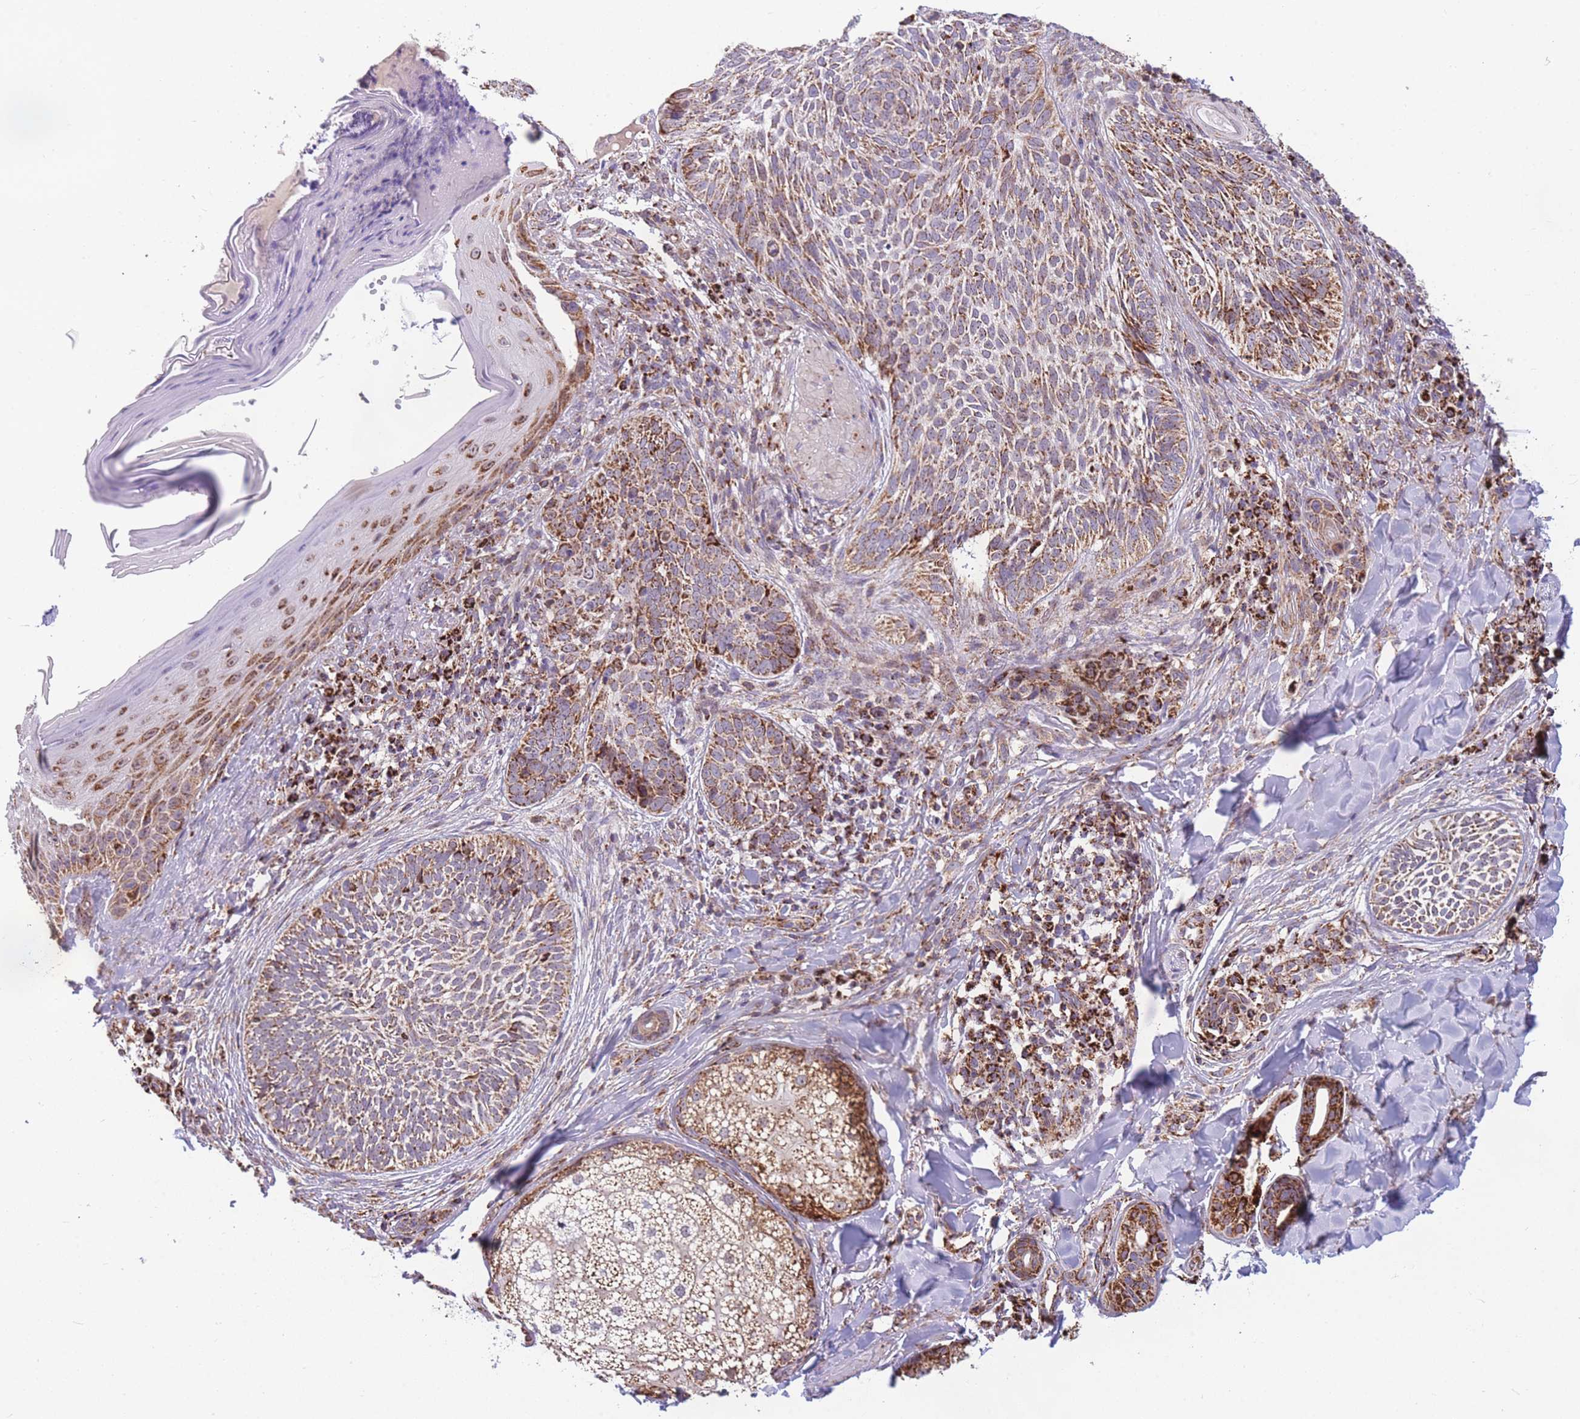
{"staining": {"intensity": "moderate", "quantity": ">75%", "location": "cytoplasmic/membranous"}, "tissue": "skin cancer", "cell_type": "Tumor cells", "image_type": "cancer", "snomed": [{"axis": "morphology", "description": "Basal cell carcinoma"}, {"axis": "topography", "description": "Skin"}], "caption": "Human skin cancer stained with a protein marker reveals moderate staining in tumor cells.", "gene": "DDX49", "patient": {"sex": "female", "age": 61}}